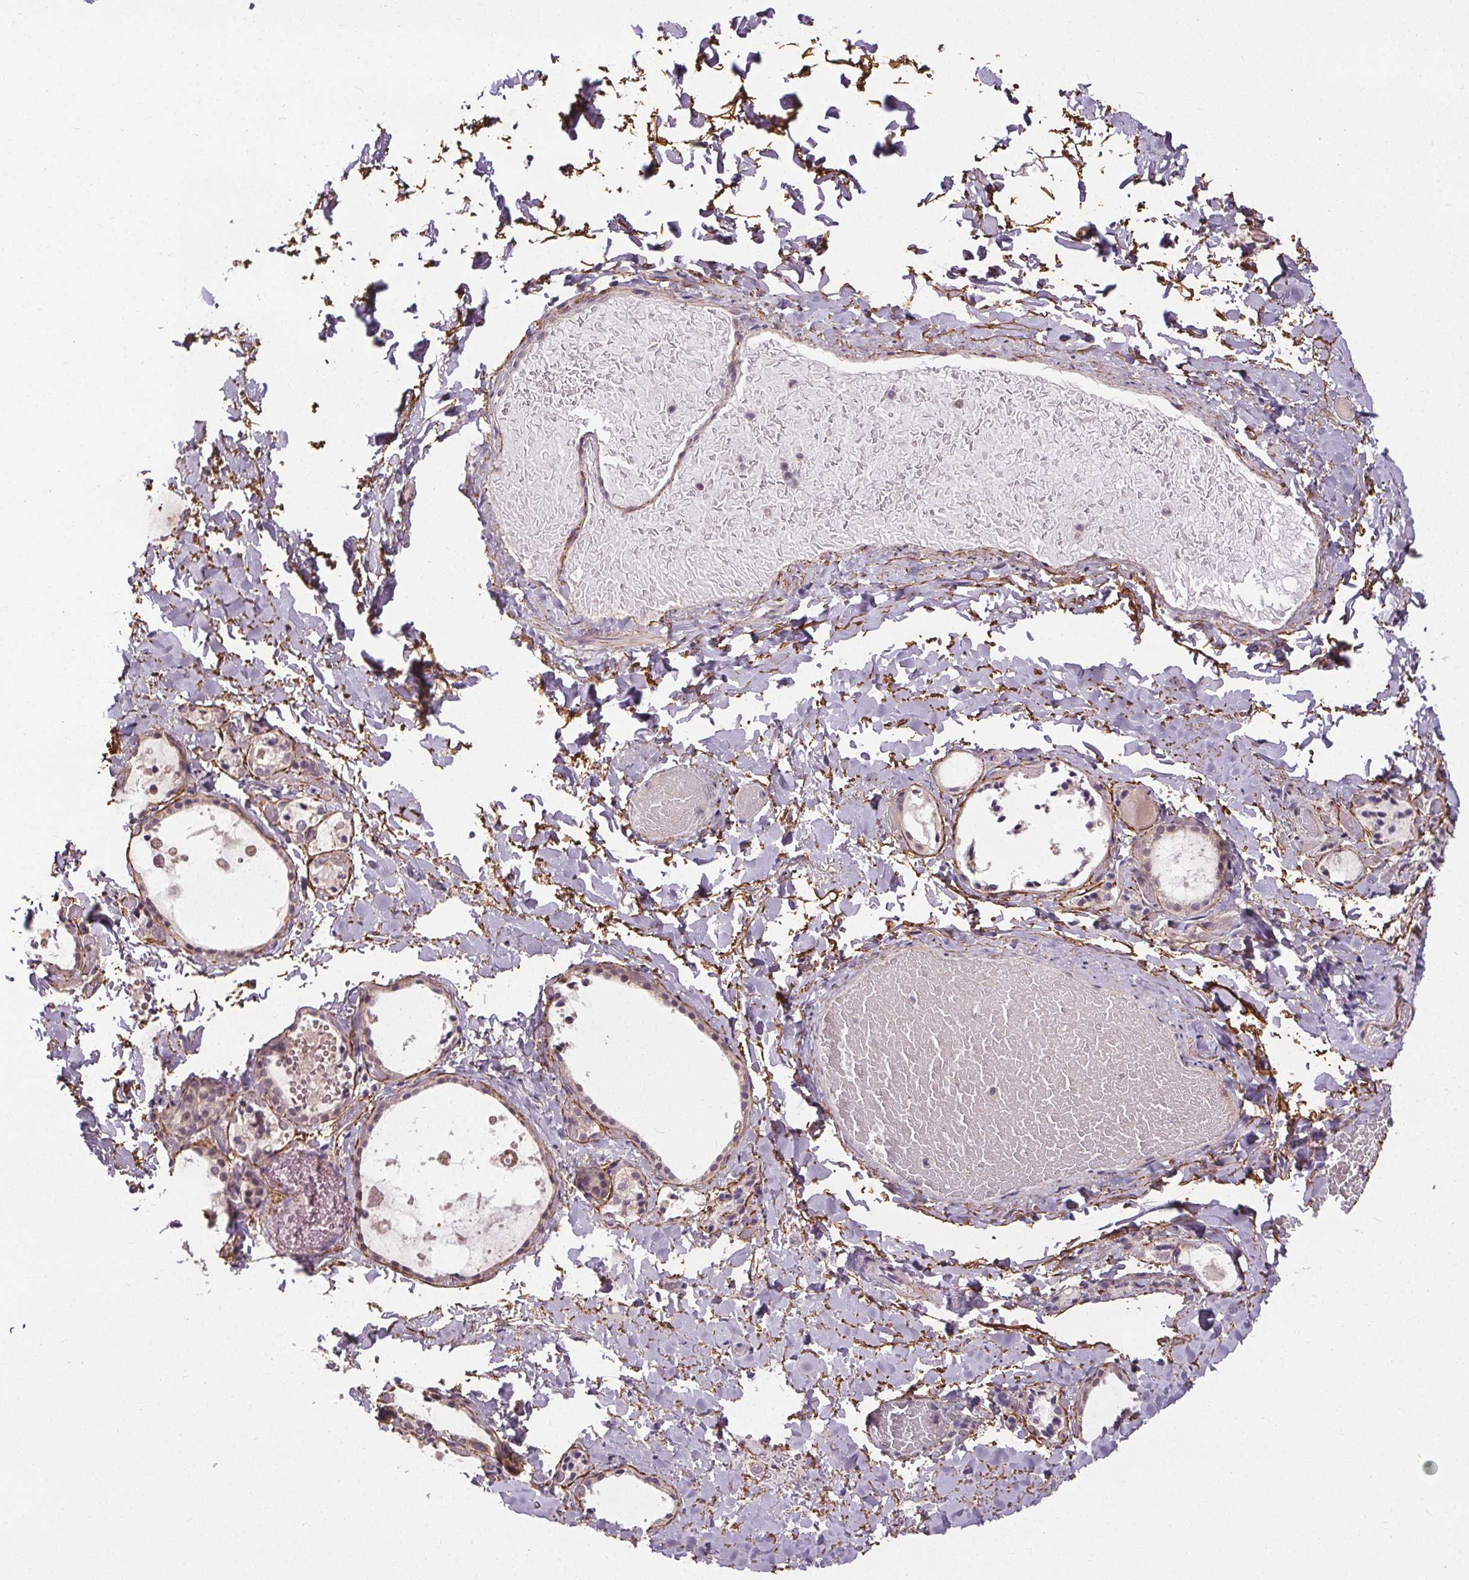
{"staining": {"intensity": "negative", "quantity": "none", "location": "none"}, "tissue": "thyroid gland", "cell_type": "Glandular cells", "image_type": "normal", "snomed": [{"axis": "morphology", "description": "Normal tissue, NOS"}, {"axis": "topography", "description": "Thyroid gland"}], "caption": "Glandular cells are negative for protein expression in benign human thyroid gland. Brightfield microscopy of immunohistochemistry stained with DAB (brown) and hematoxylin (blue), captured at high magnification.", "gene": "KIAA0232", "patient": {"sex": "female", "age": 56}}